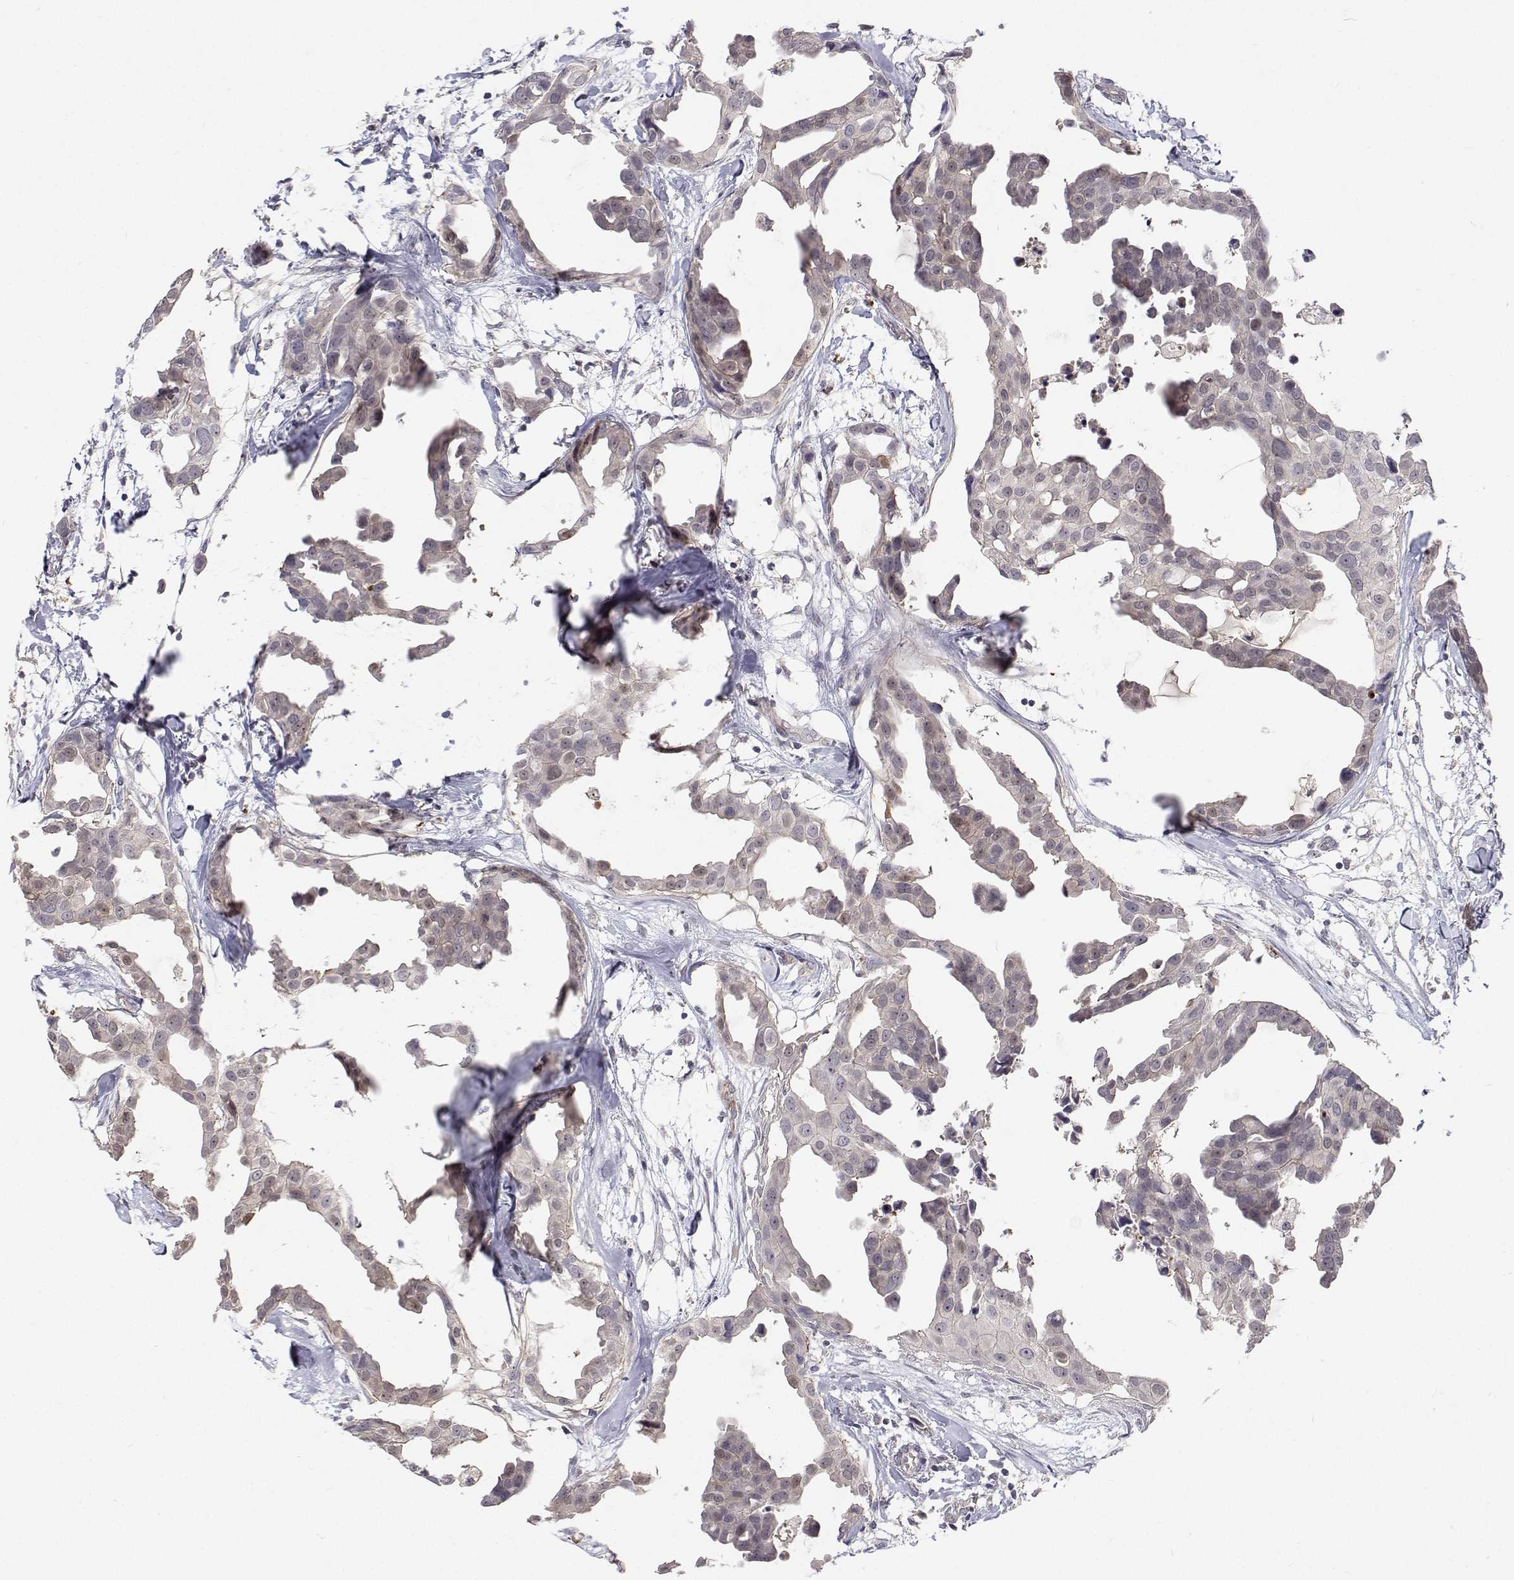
{"staining": {"intensity": "weak", "quantity": "<25%", "location": "nuclear"}, "tissue": "breast cancer", "cell_type": "Tumor cells", "image_type": "cancer", "snomed": [{"axis": "morphology", "description": "Duct carcinoma"}, {"axis": "topography", "description": "Breast"}], "caption": "This is a photomicrograph of immunohistochemistry (IHC) staining of breast cancer (infiltrating ductal carcinoma), which shows no staining in tumor cells.", "gene": "MYPN", "patient": {"sex": "female", "age": 38}}